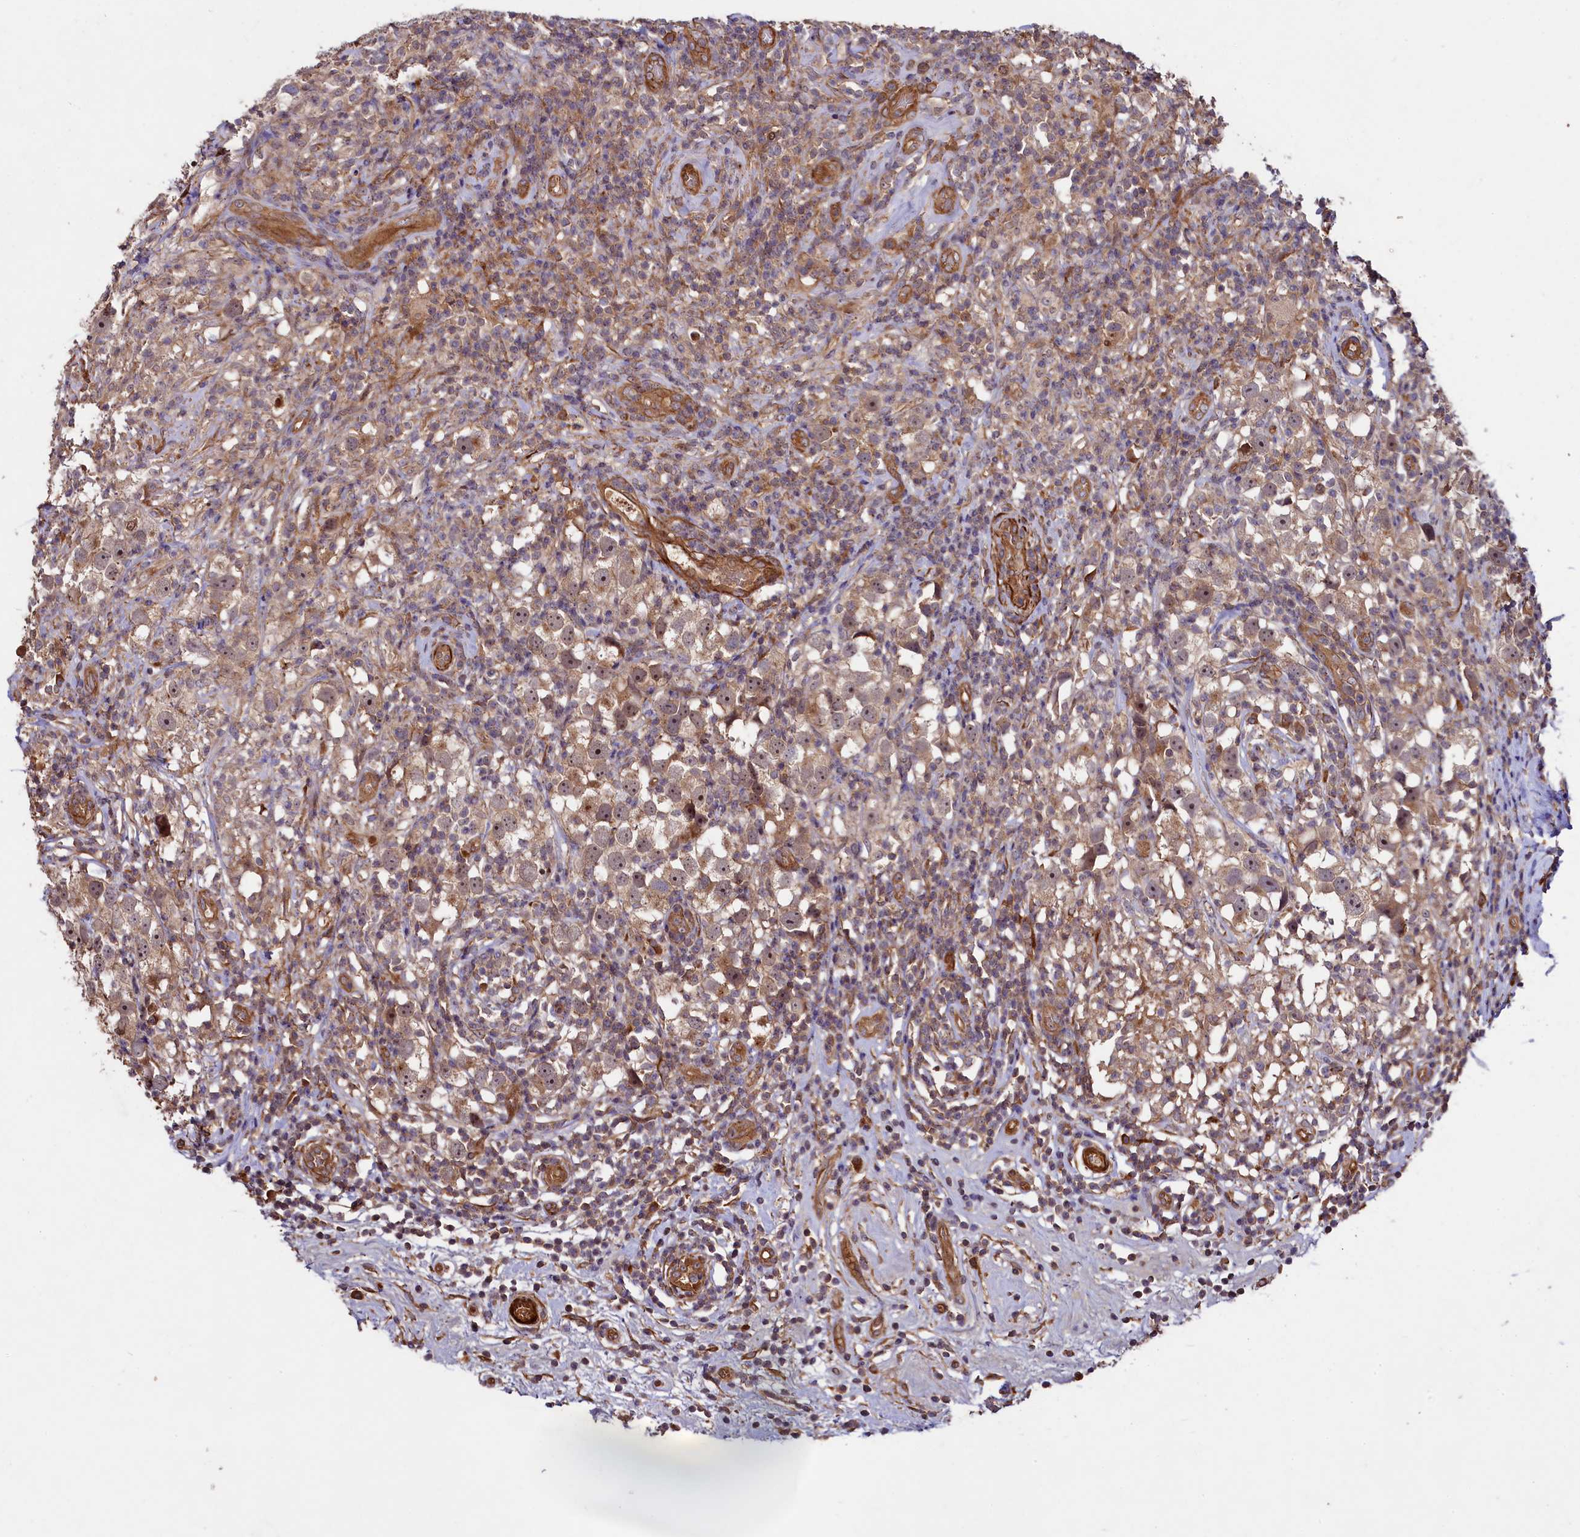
{"staining": {"intensity": "weak", "quantity": ">75%", "location": "cytoplasmic/membranous,nuclear"}, "tissue": "testis cancer", "cell_type": "Tumor cells", "image_type": "cancer", "snomed": [{"axis": "morphology", "description": "Seminoma, NOS"}, {"axis": "topography", "description": "Testis"}], "caption": "This micrograph displays IHC staining of seminoma (testis), with low weak cytoplasmic/membranous and nuclear staining in approximately >75% of tumor cells.", "gene": "CCDC102A", "patient": {"sex": "male", "age": 49}}